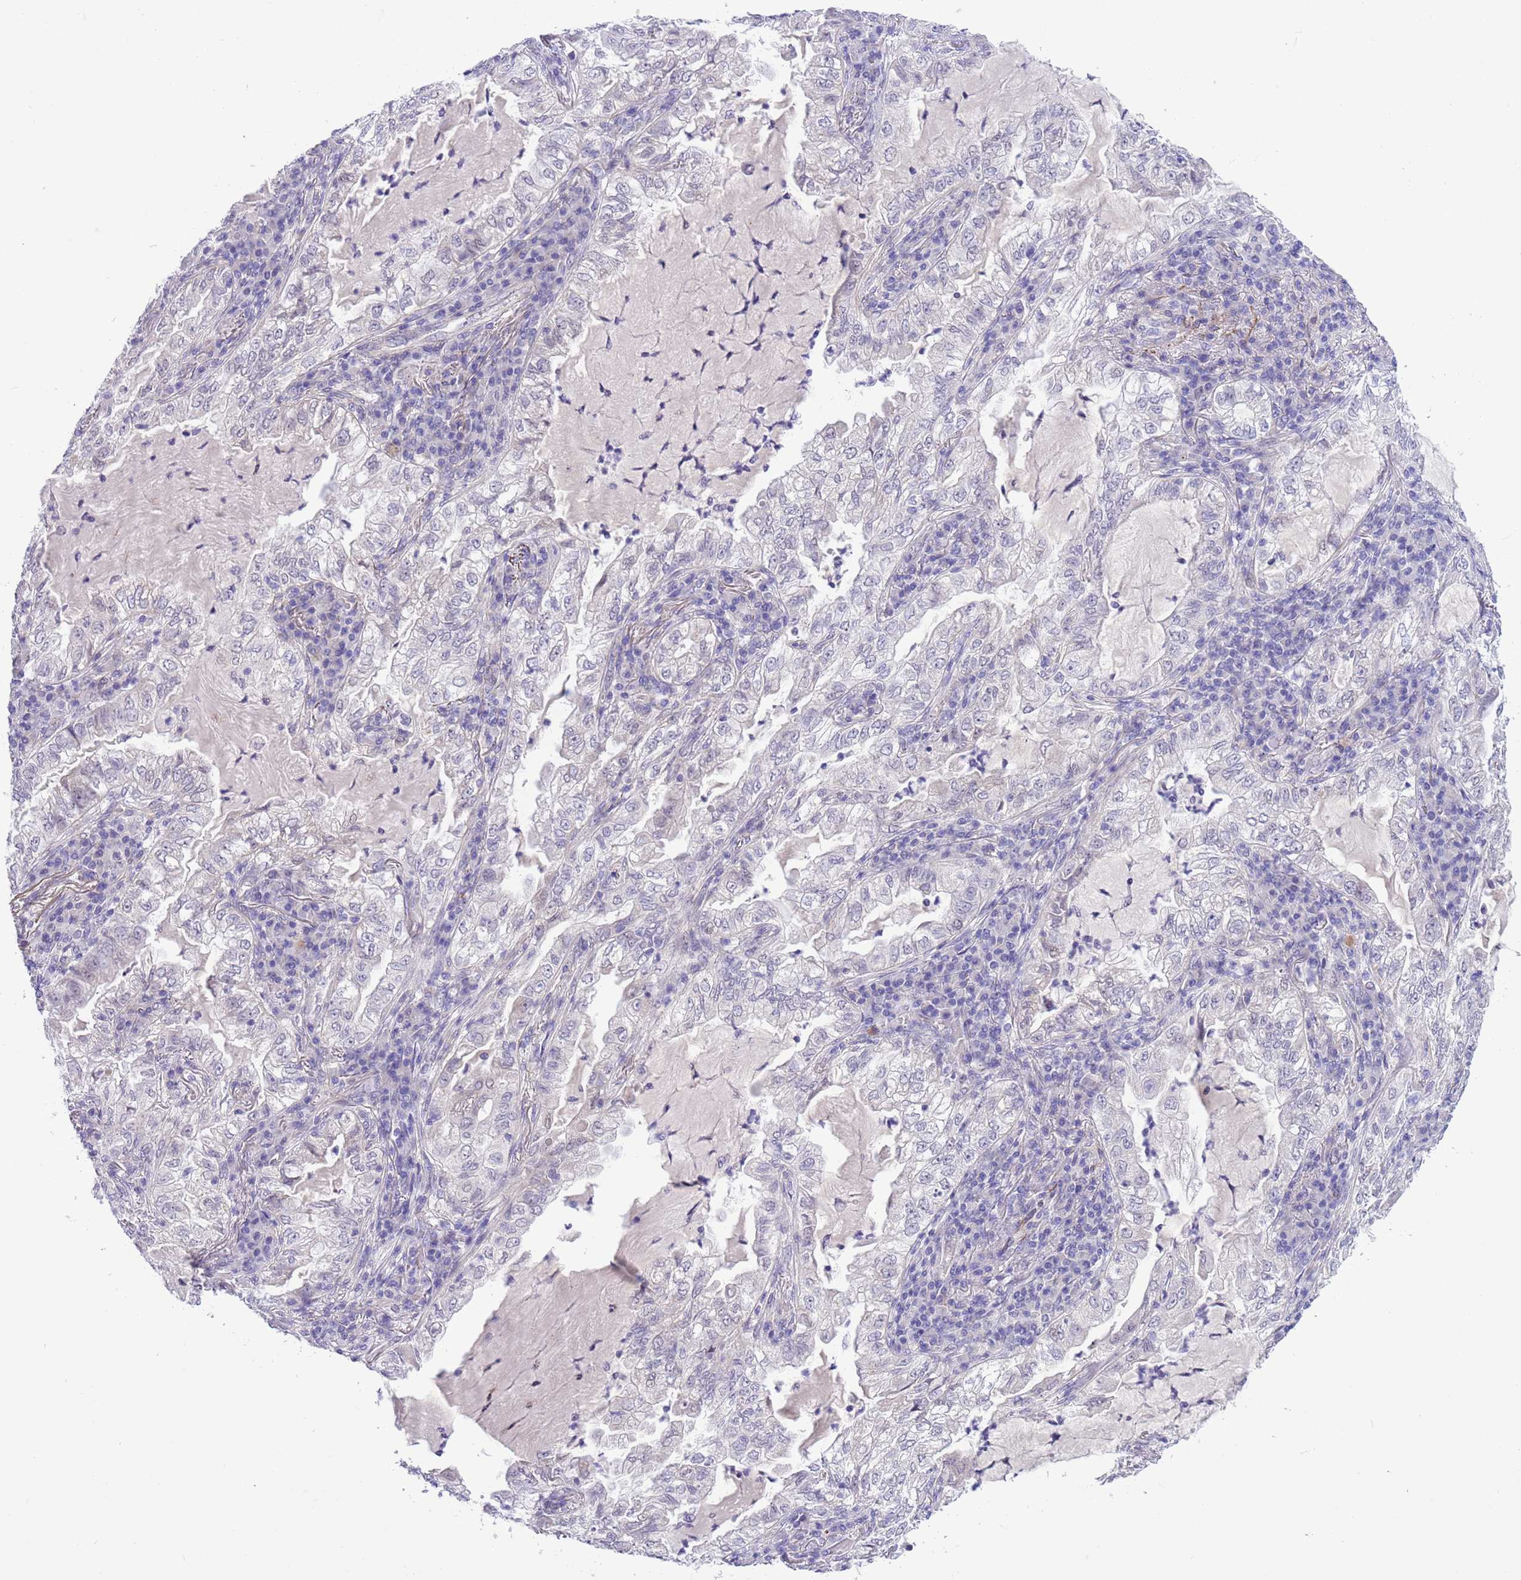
{"staining": {"intensity": "negative", "quantity": "none", "location": "none"}, "tissue": "lung cancer", "cell_type": "Tumor cells", "image_type": "cancer", "snomed": [{"axis": "morphology", "description": "Adenocarcinoma, NOS"}, {"axis": "topography", "description": "Lung"}], "caption": "IHC histopathology image of neoplastic tissue: lung cancer stained with DAB exhibits no significant protein expression in tumor cells.", "gene": "NET1", "patient": {"sex": "female", "age": 73}}